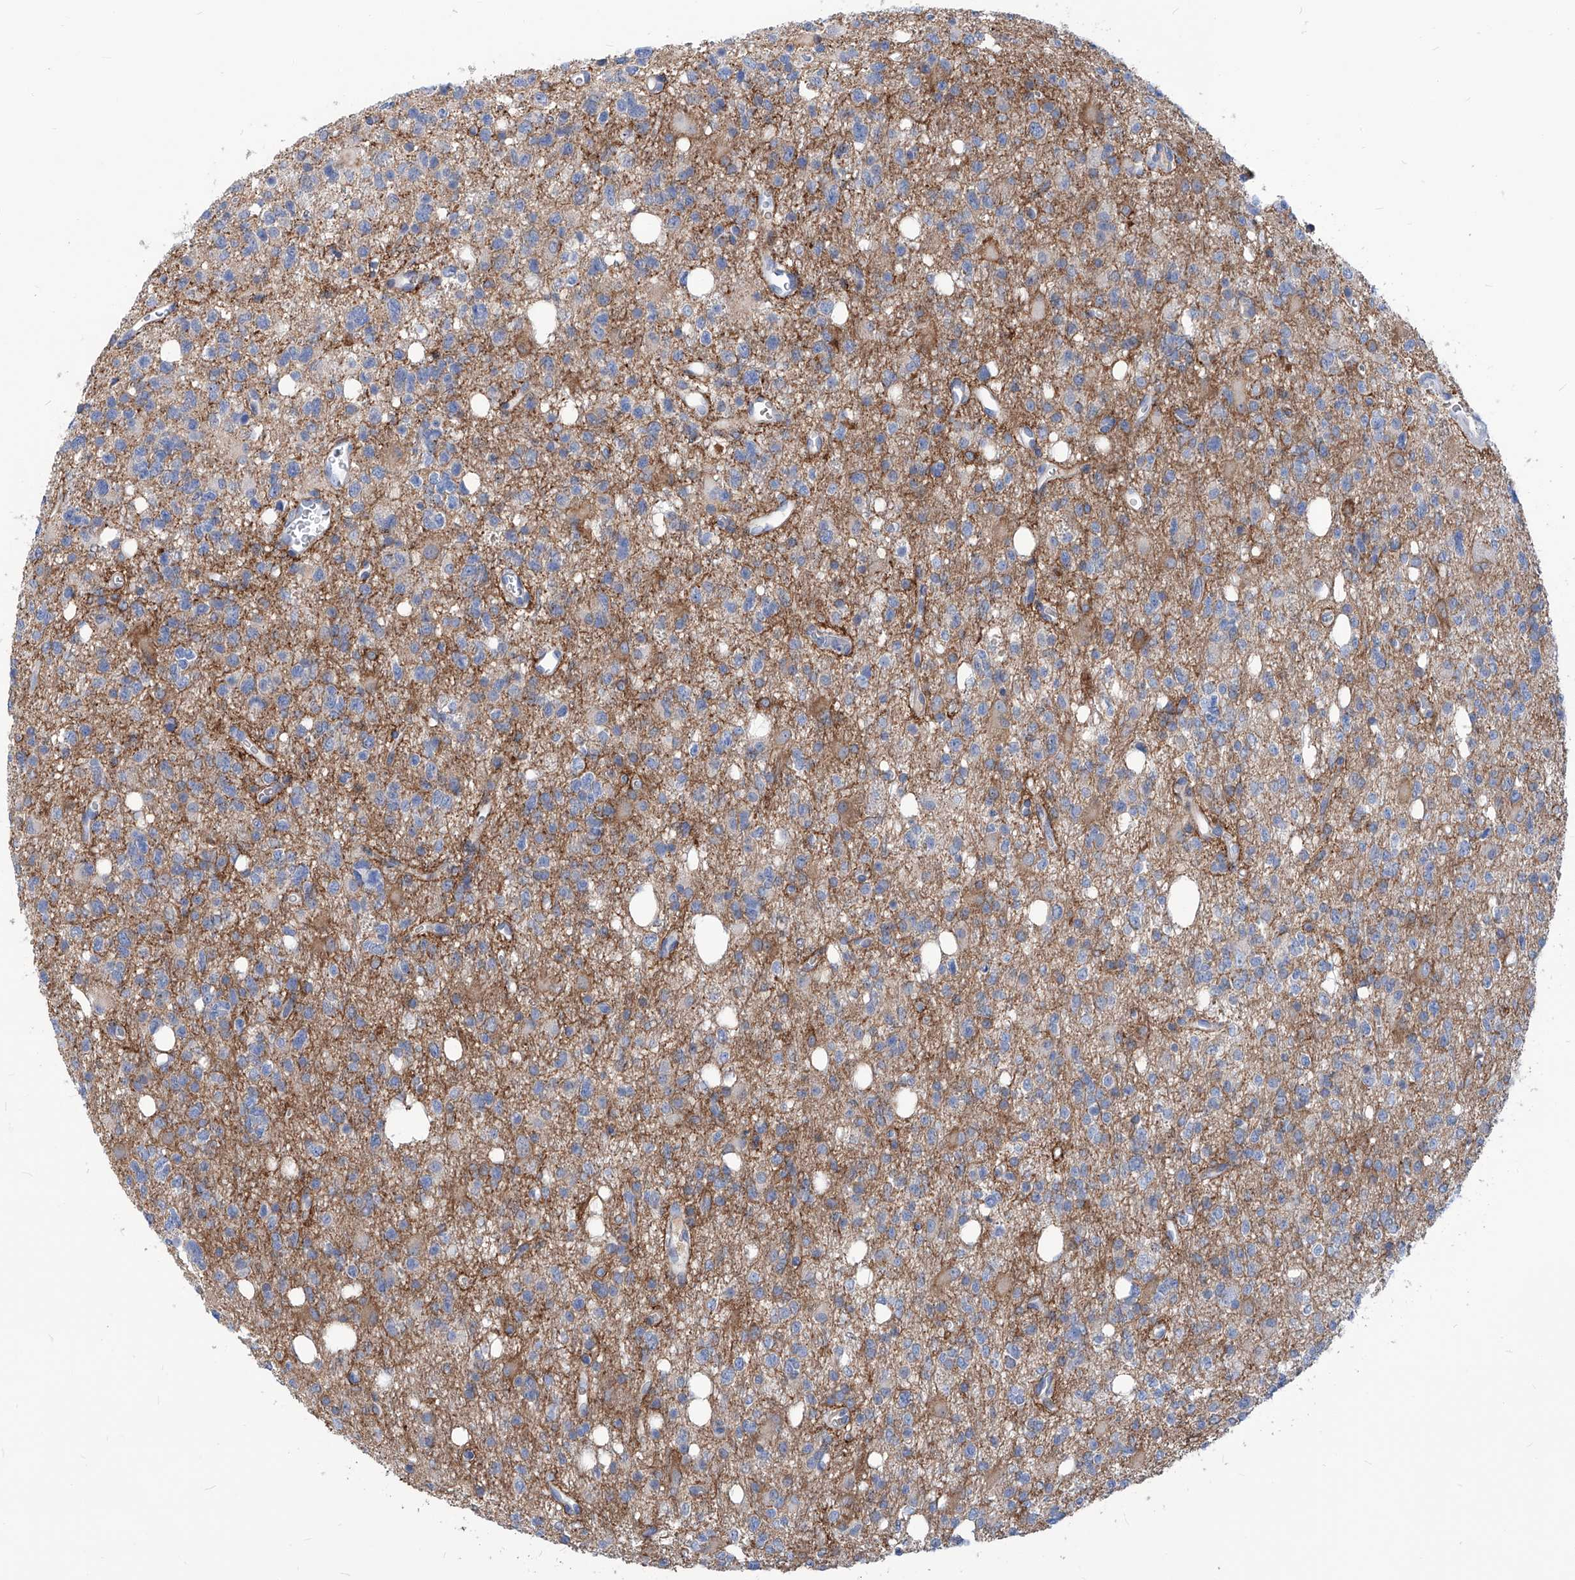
{"staining": {"intensity": "weak", "quantity": "<25%", "location": "cytoplasmic/membranous"}, "tissue": "glioma", "cell_type": "Tumor cells", "image_type": "cancer", "snomed": [{"axis": "morphology", "description": "Glioma, malignant, High grade"}, {"axis": "topography", "description": "Brain"}], "caption": "Protein analysis of malignant glioma (high-grade) exhibits no significant staining in tumor cells.", "gene": "AKAP10", "patient": {"sex": "female", "age": 62}}